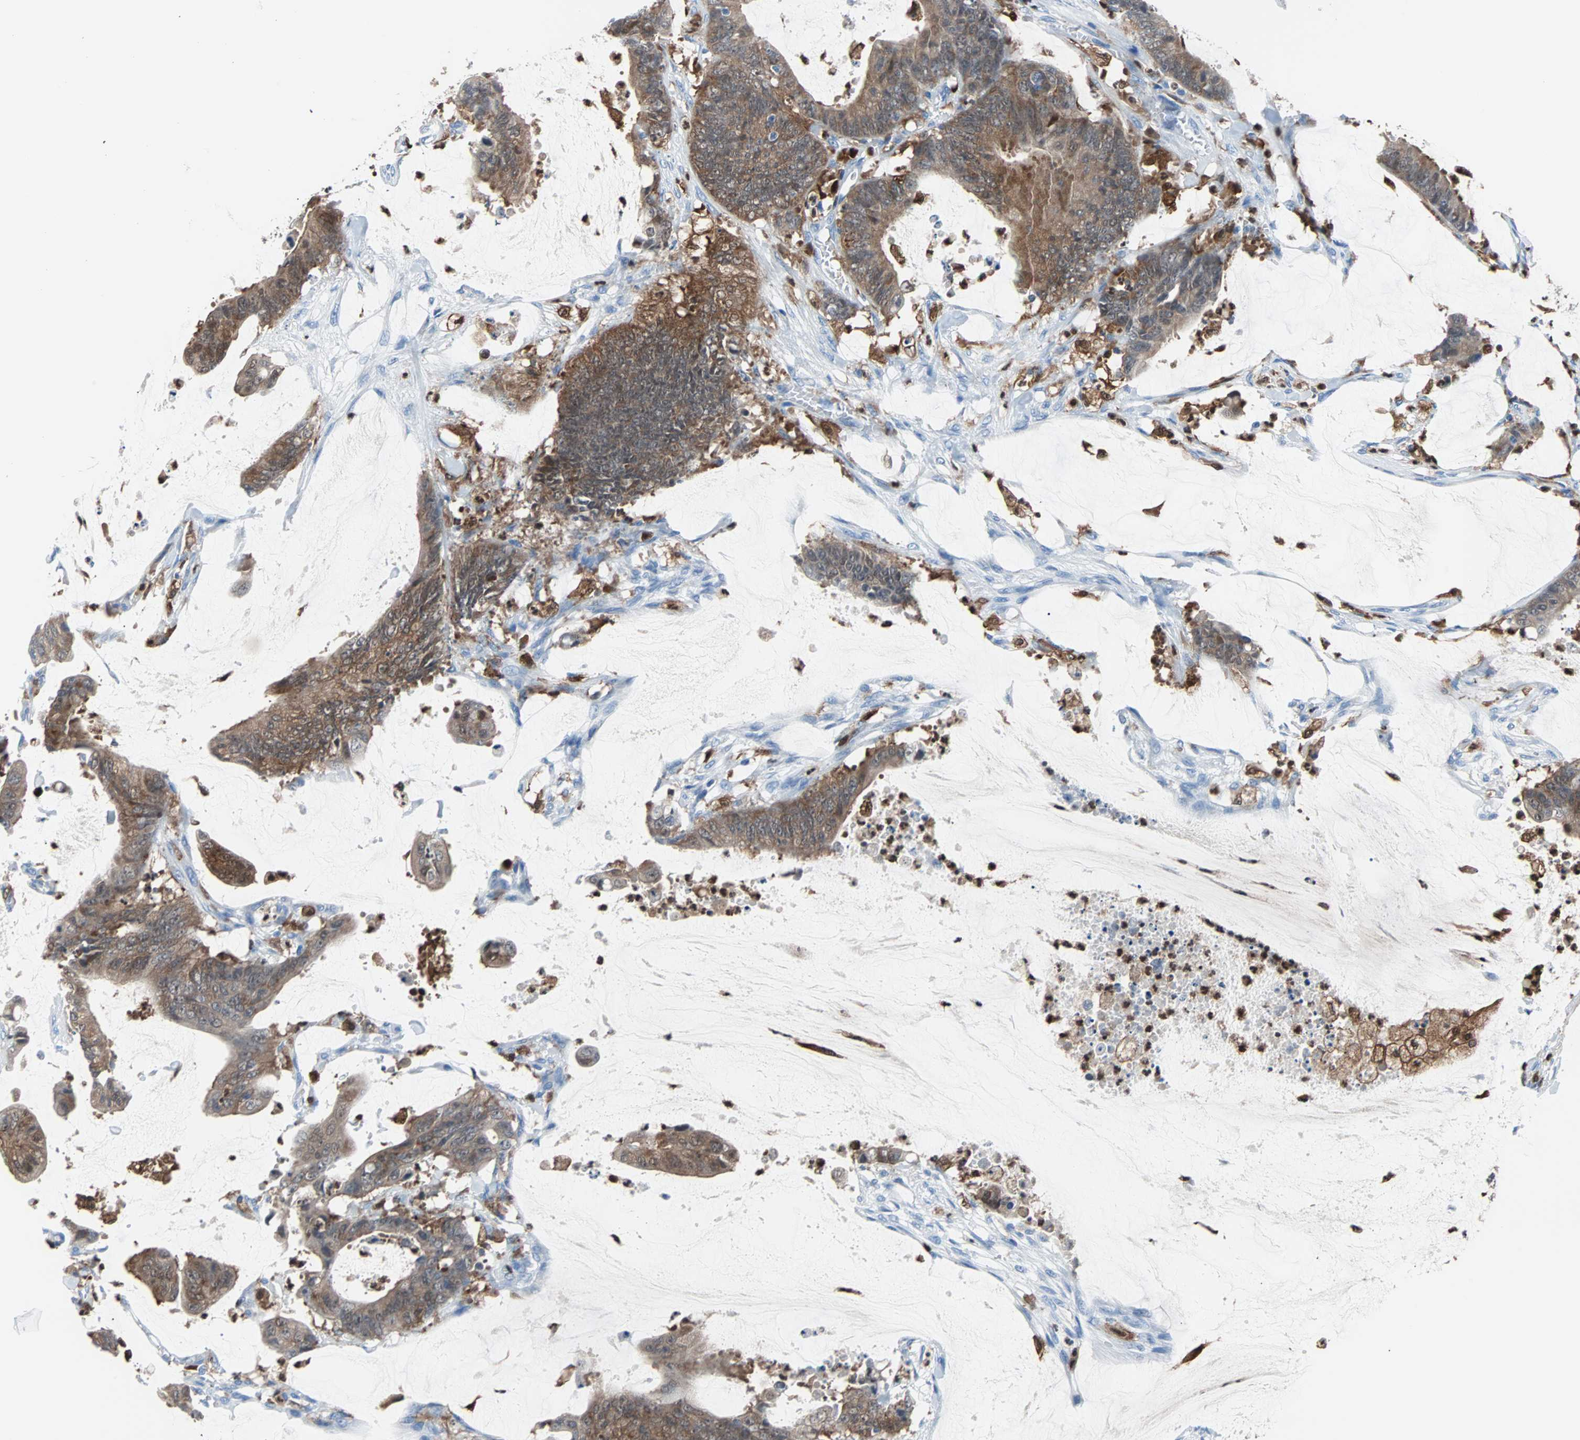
{"staining": {"intensity": "moderate", "quantity": ">75%", "location": "cytoplasmic/membranous"}, "tissue": "colorectal cancer", "cell_type": "Tumor cells", "image_type": "cancer", "snomed": [{"axis": "morphology", "description": "Adenocarcinoma, NOS"}, {"axis": "topography", "description": "Rectum"}], "caption": "This is an image of IHC staining of colorectal cancer, which shows moderate expression in the cytoplasmic/membranous of tumor cells.", "gene": "SYK", "patient": {"sex": "female", "age": 66}}